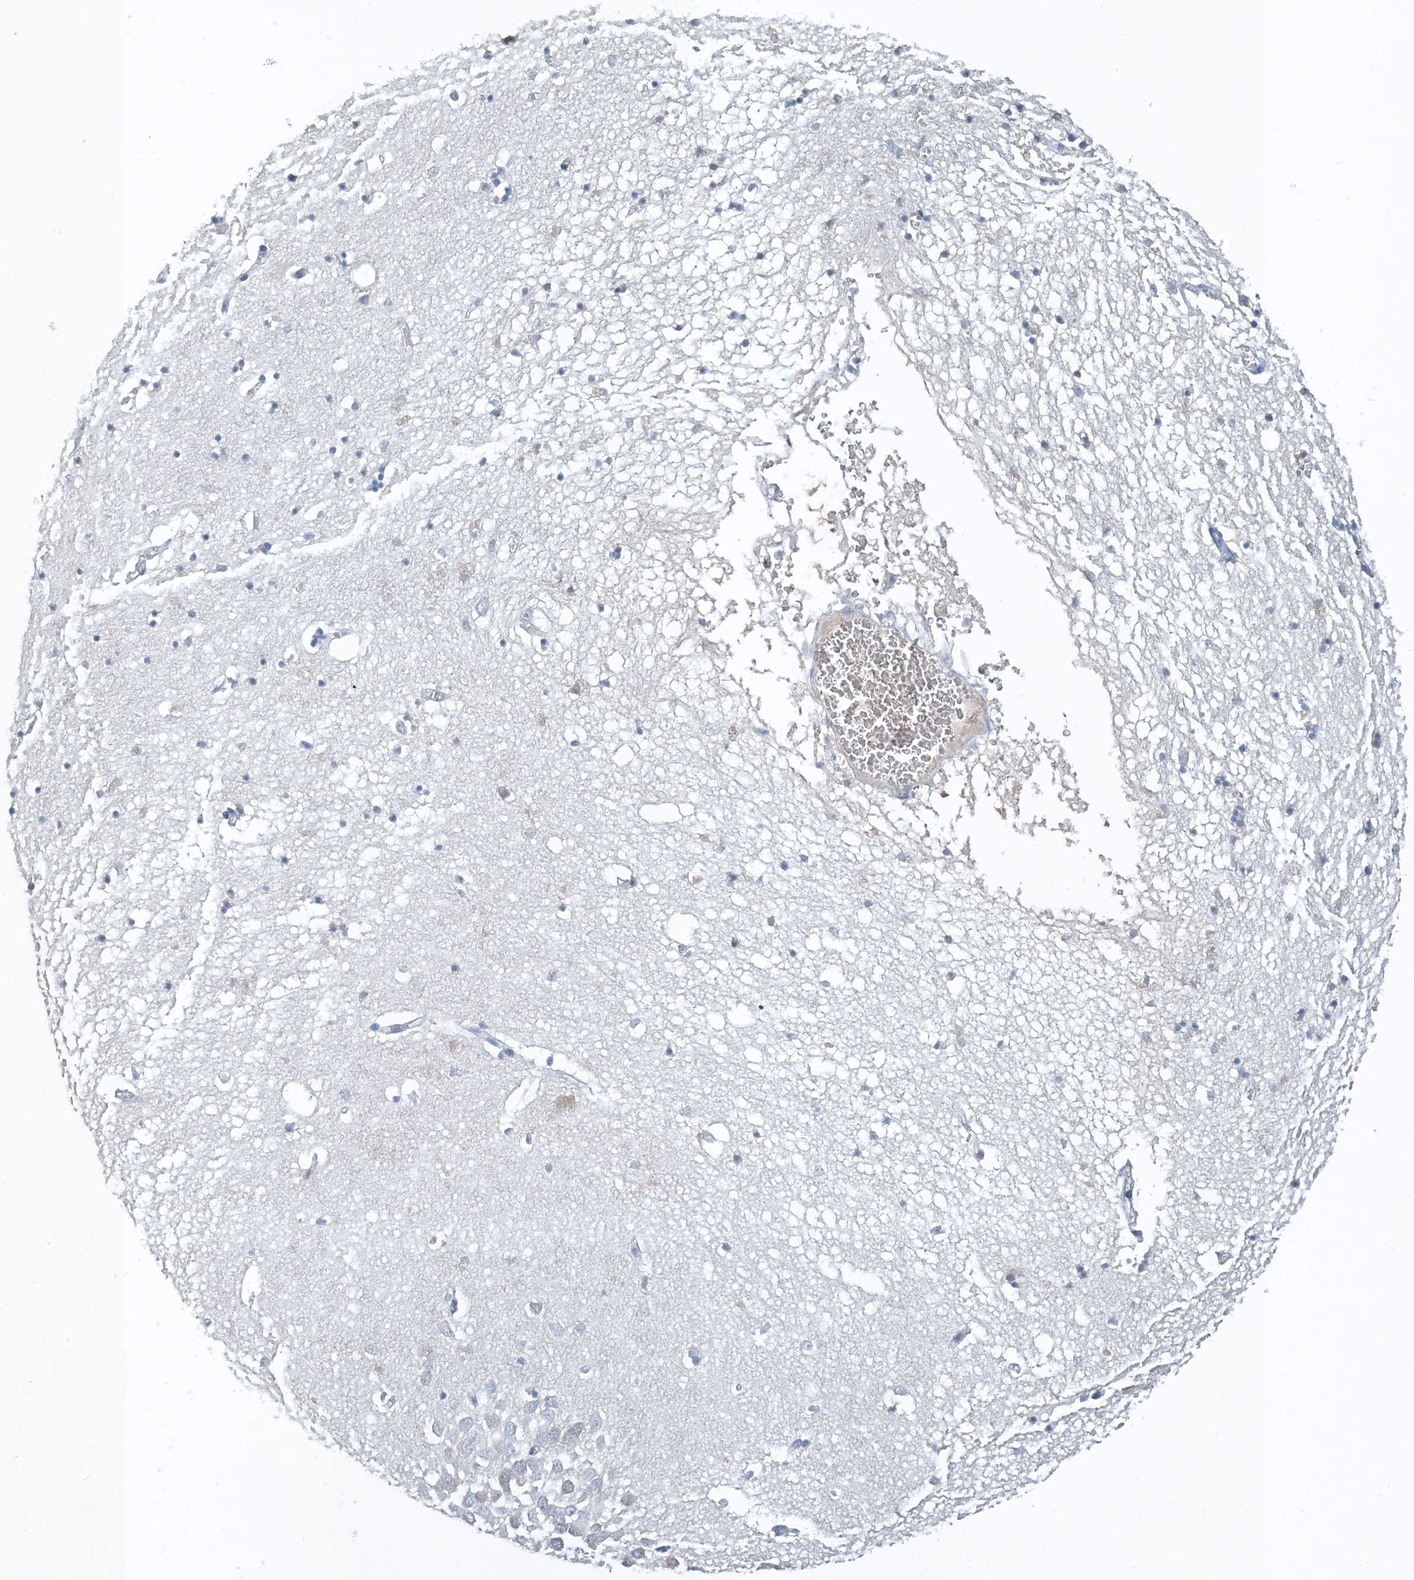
{"staining": {"intensity": "negative", "quantity": "none", "location": "none"}, "tissue": "hippocampus", "cell_type": "Glial cells", "image_type": "normal", "snomed": [{"axis": "morphology", "description": "Normal tissue, NOS"}, {"axis": "topography", "description": "Hippocampus"}], "caption": "Protein analysis of unremarkable hippocampus reveals no significant expression in glial cells.", "gene": "CTRL", "patient": {"sex": "male", "age": 70}}